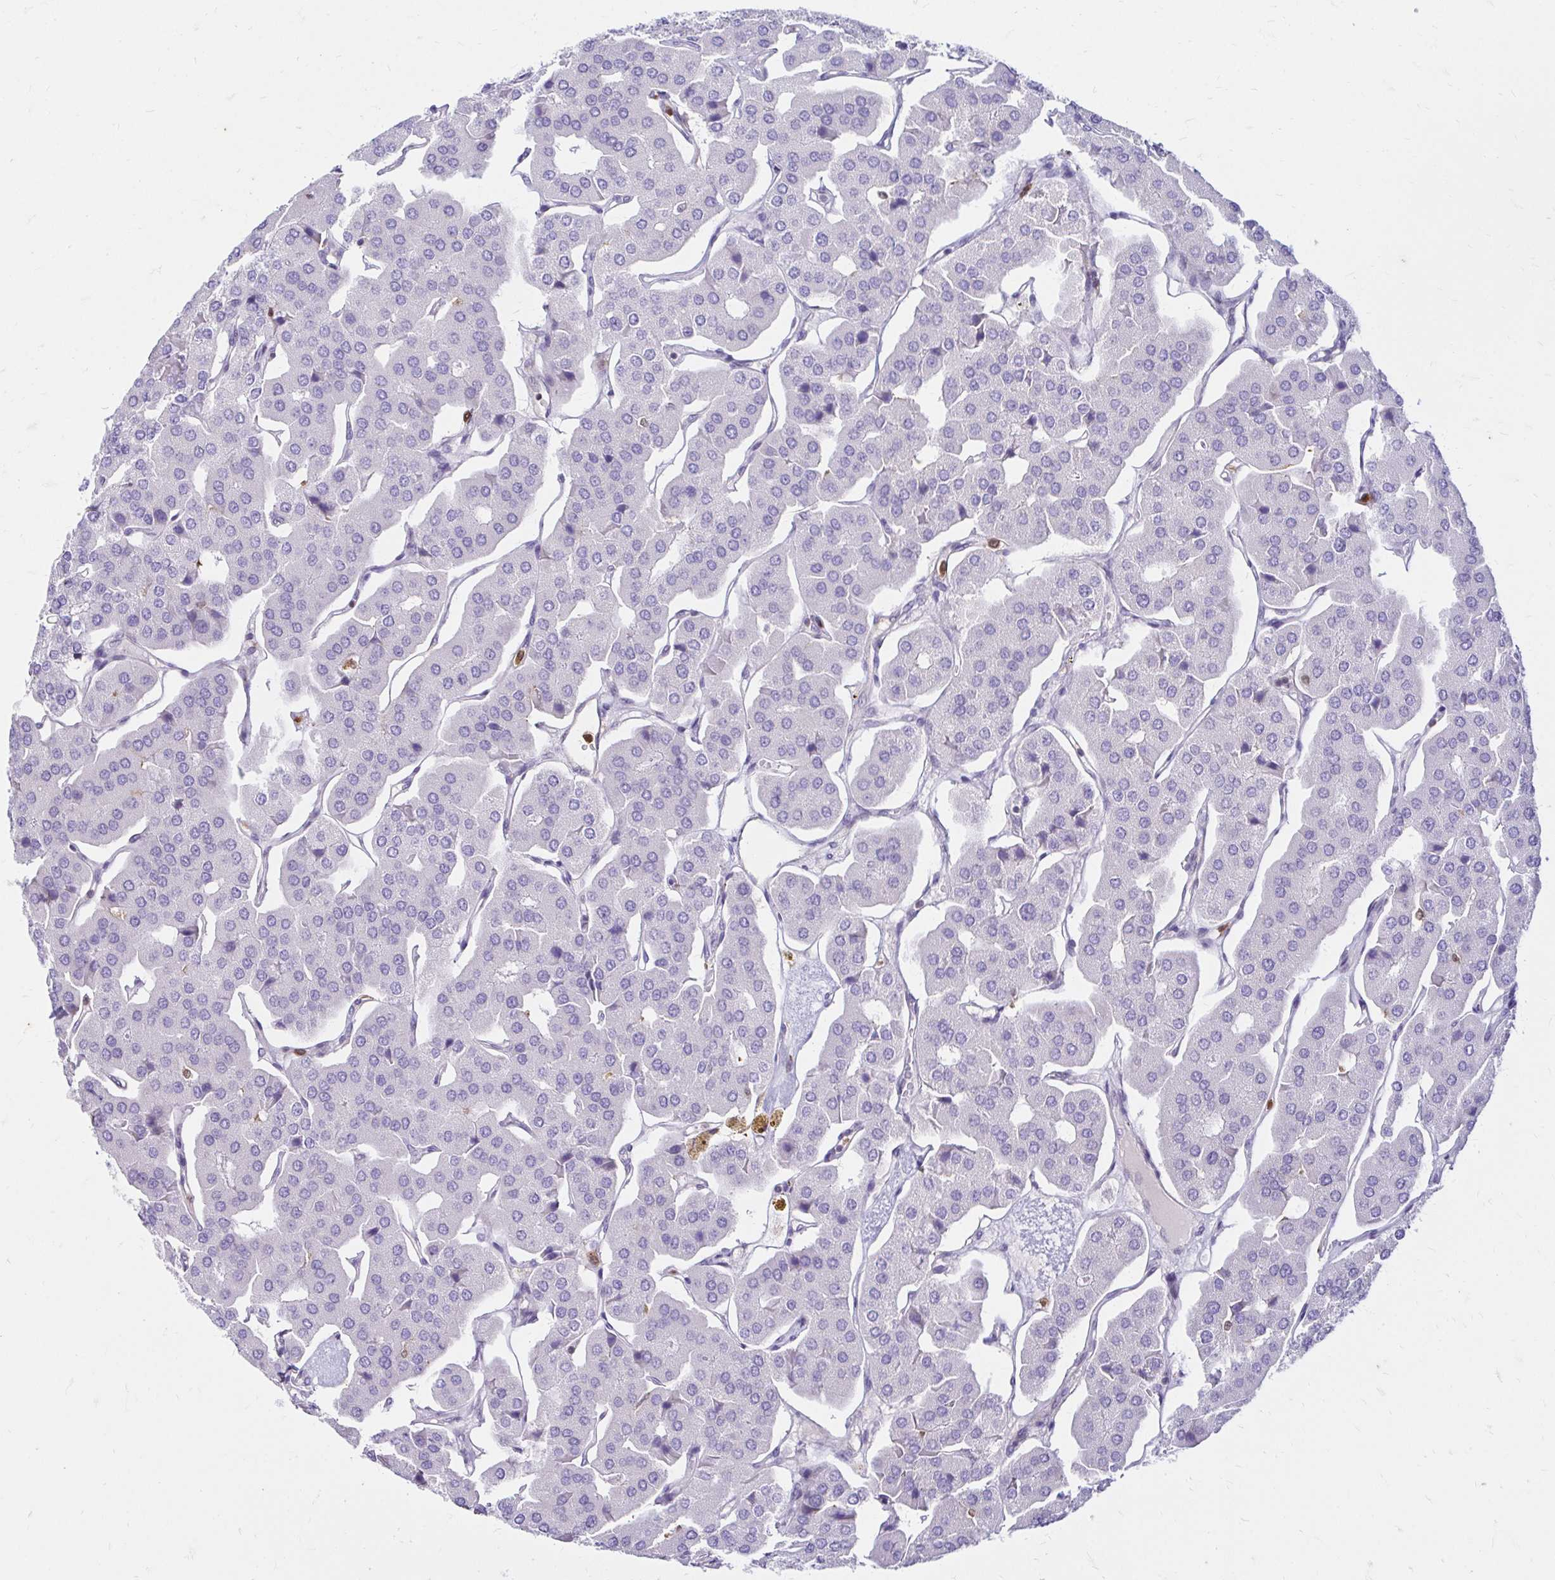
{"staining": {"intensity": "negative", "quantity": "none", "location": "none"}, "tissue": "parathyroid gland", "cell_type": "Glandular cells", "image_type": "normal", "snomed": [{"axis": "morphology", "description": "Normal tissue, NOS"}, {"axis": "morphology", "description": "Adenoma, NOS"}, {"axis": "topography", "description": "Parathyroid gland"}], "caption": "The immunohistochemistry micrograph has no significant positivity in glandular cells of parathyroid gland.", "gene": "PYCARD", "patient": {"sex": "female", "age": 86}}